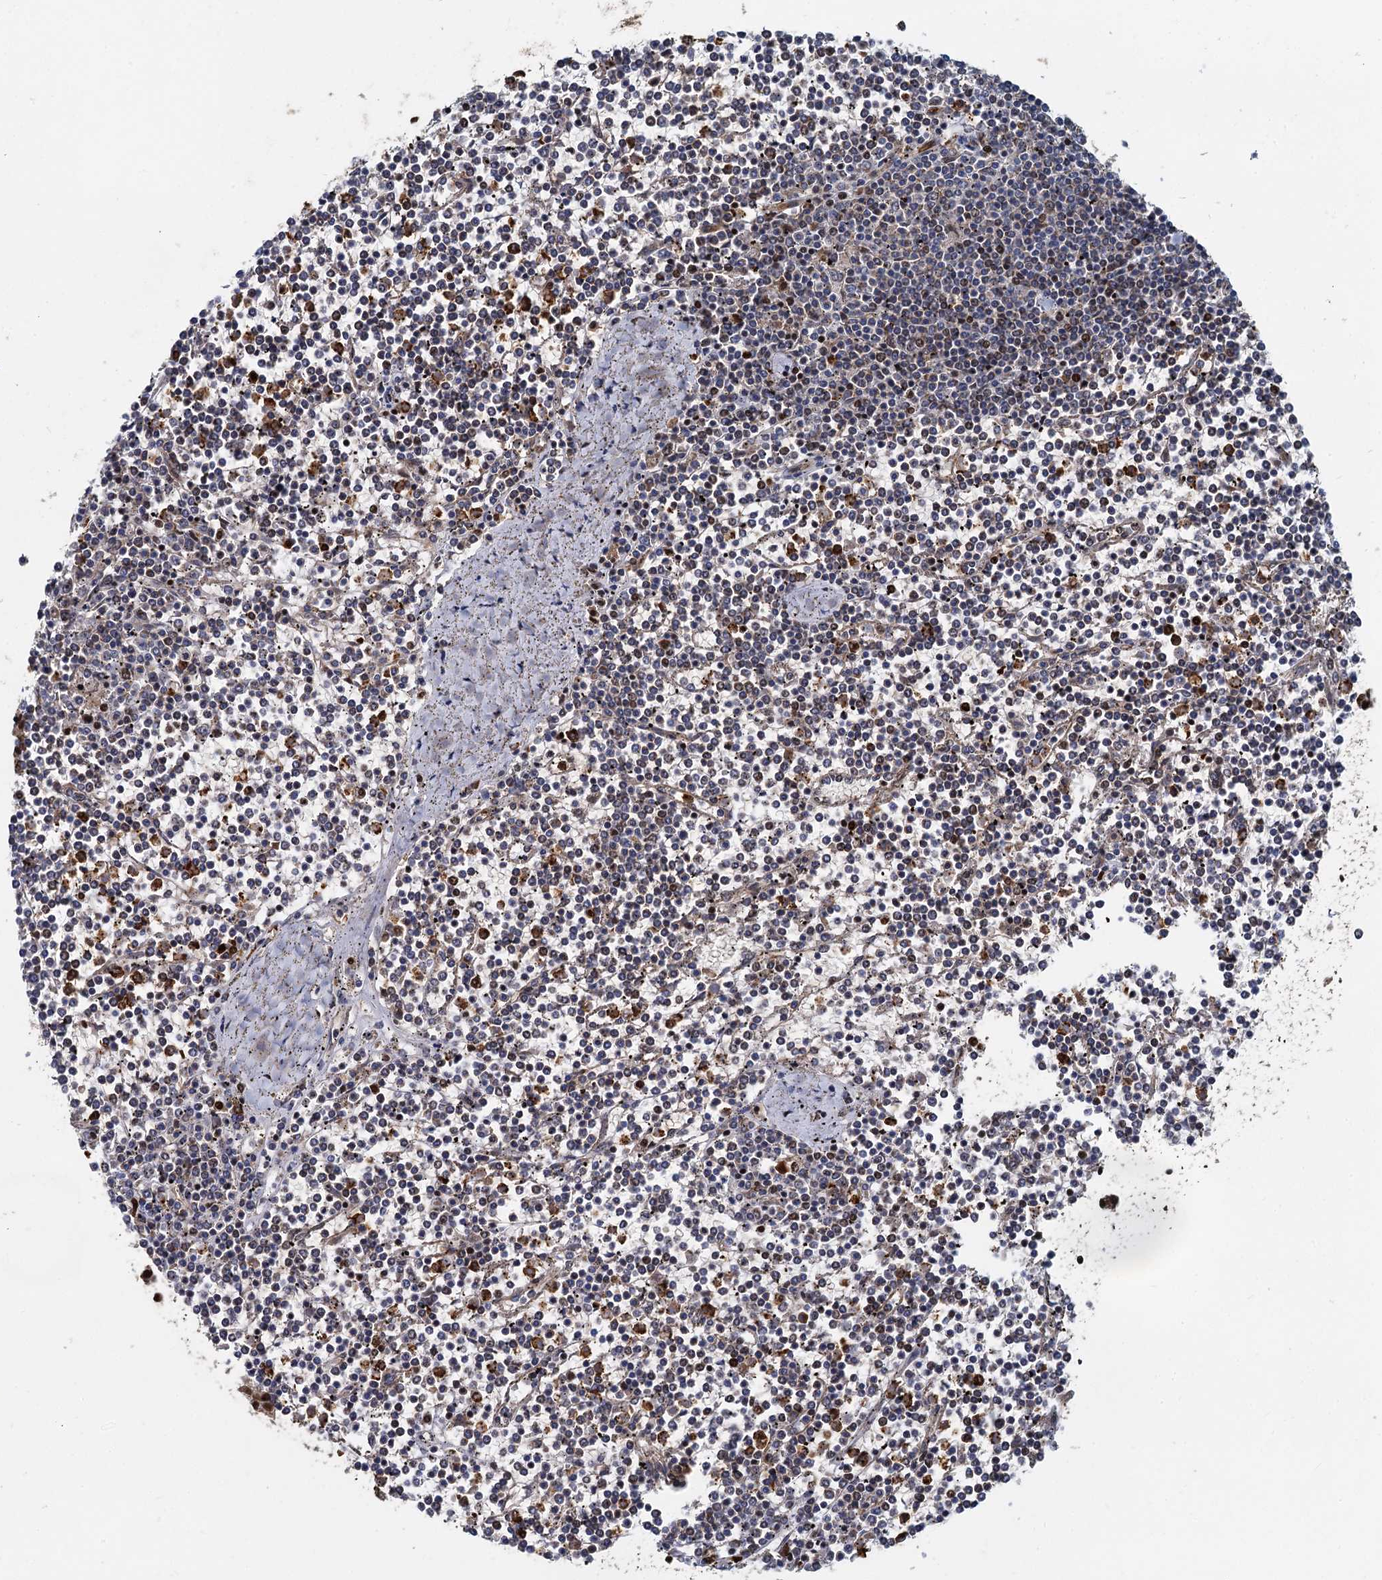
{"staining": {"intensity": "moderate", "quantity": "<25%", "location": "nuclear"}, "tissue": "lymphoma", "cell_type": "Tumor cells", "image_type": "cancer", "snomed": [{"axis": "morphology", "description": "Malignant lymphoma, non-Hodgkin's type, Low grade"}, {"axis": "topography", "description": "Spleen"}], "caption": "Malignant lymphoma, non-Hodgkin's type (low-grade) stained with IHC exhibits moderate nuclear expression in approximately <25% of tumor cells.", "gene": "ANKRD49", "patient": {"sex": "female", "age": 19}}